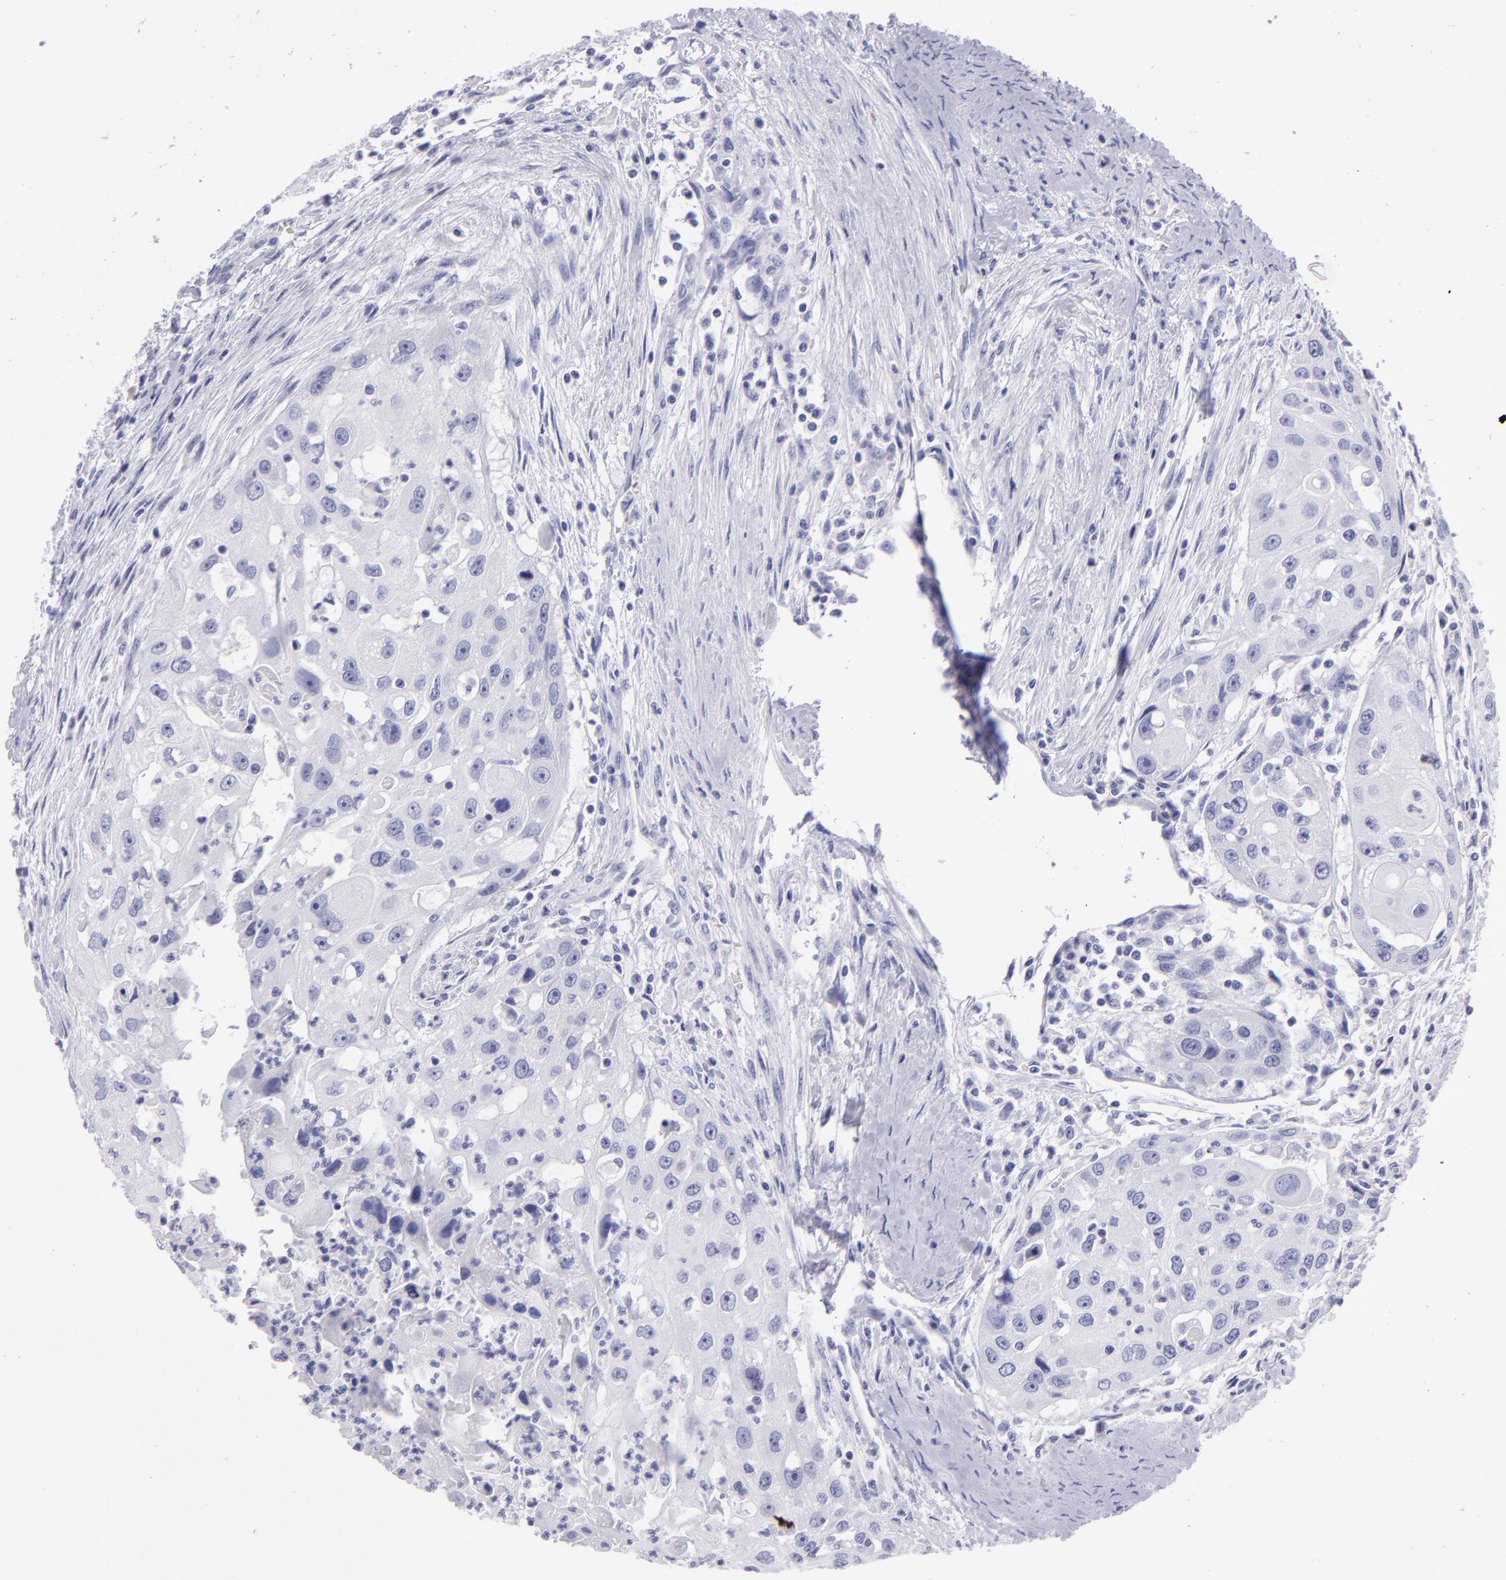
{"staining": {"intensity": "negative", "quantity": "none", "location": "none"}, "tissue": "head and neck cancer", "cell_type": "Tumor cells", "image_type": "cancer", "snomed": [{"axis": "morphology", "description": "Squamous cell carcinoma, NOS"}, {"axis": "topography", "description": "Head-Neck"}], "caption": "The immunohistochemistry micrograph has no significant expression in tumor cells of head and neck cancer tissue.", "gene": "TYRP1", "patient": {"sex": "male", "age": 64}}